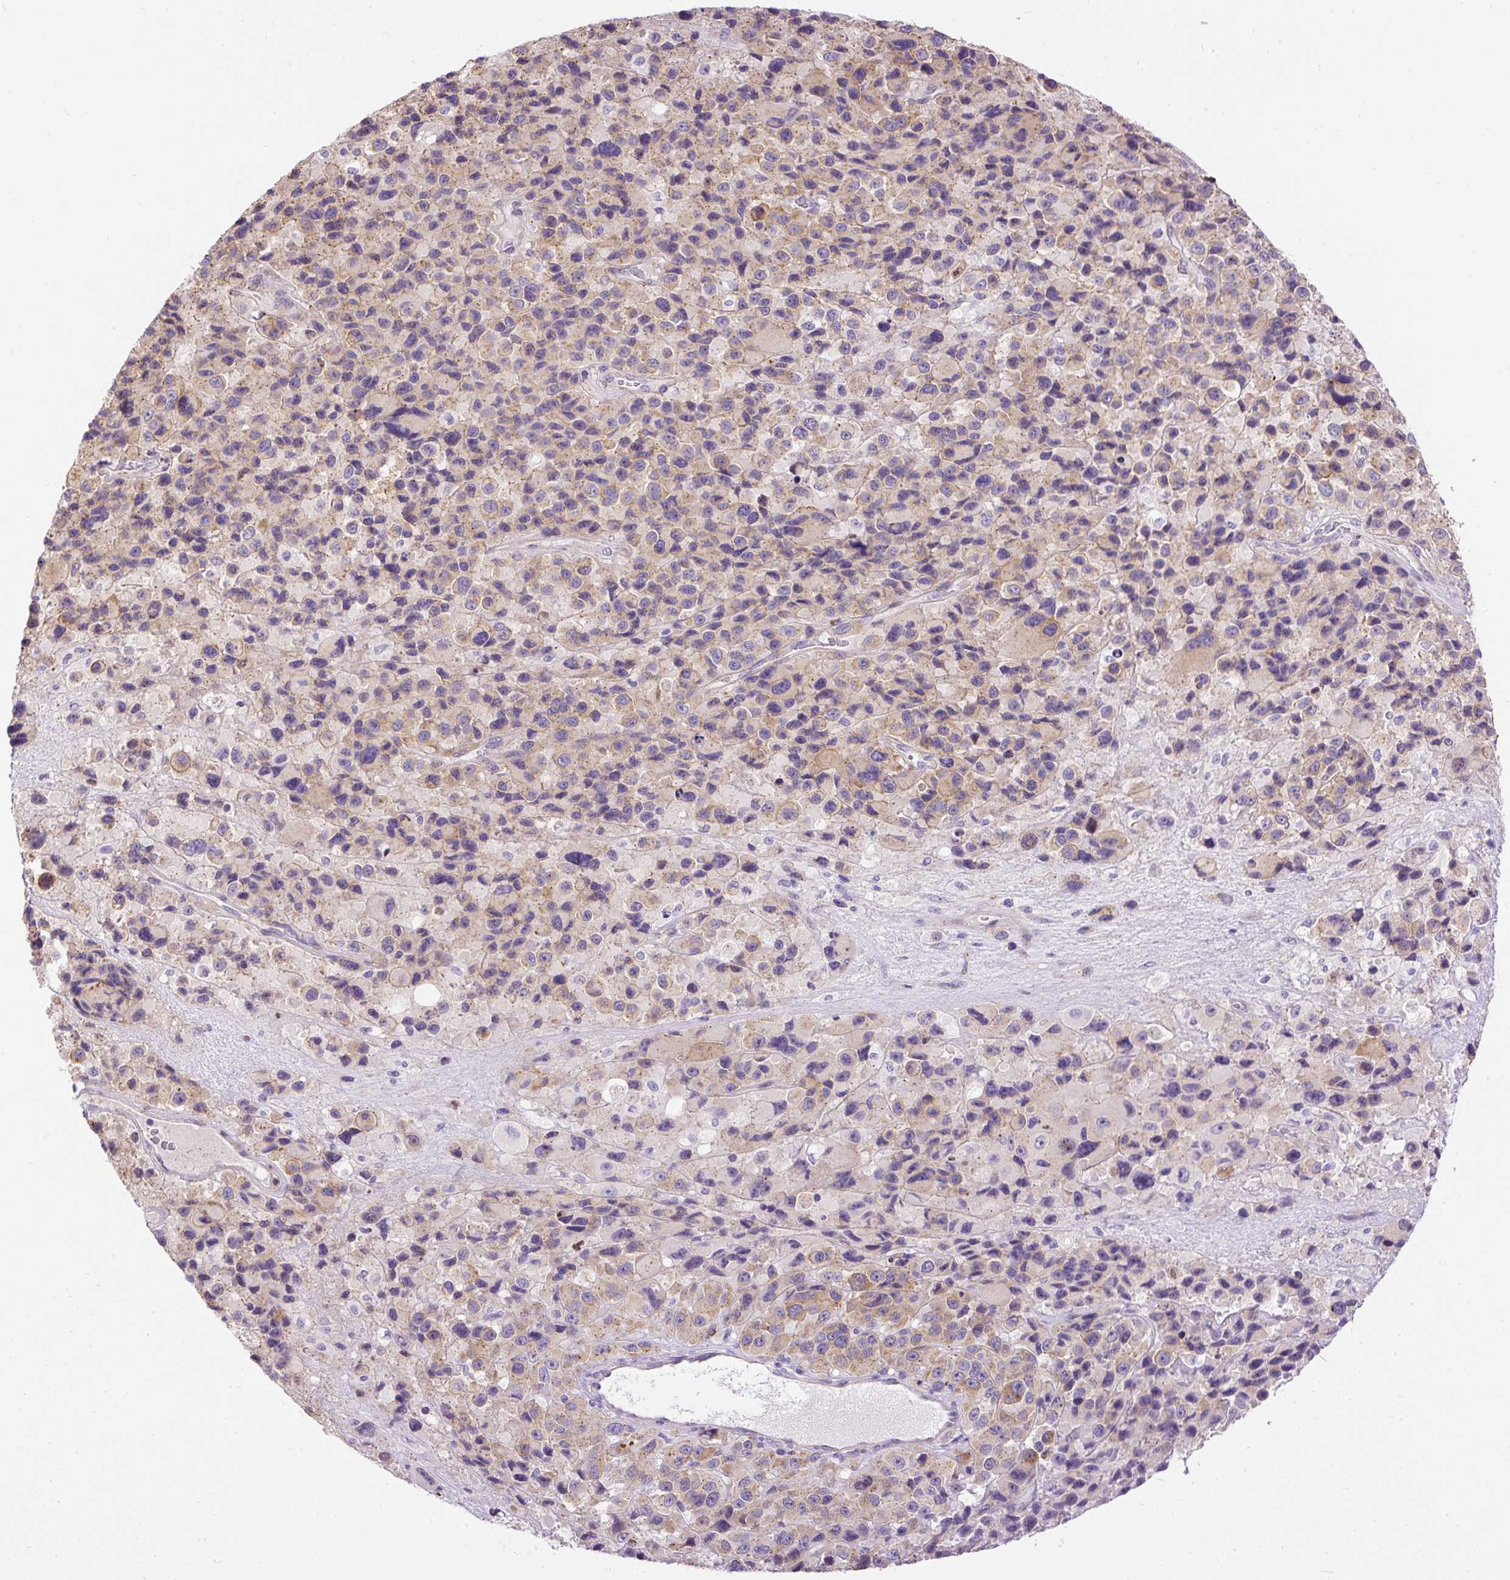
{"staining": {"intensity": "moderate", "quantity": "25%-75%", "location": "cytoplasmic/membranous"}, "tissue": "melanoma", "cell_type": "Tumor cells", "image_type": "cancer", "snomed": [{"axis": "morphology", "description": "Malignant melanoma, Metastatic site"}, {"axis": "topography", "description": "Lymph node"}], "caption": "Immunohistochemical staining of human malignant melanoma (metastatic site) demonstrates medium levels of moderate cytoplasmic/membranous expression in about 25%-75% of tumor cells.", "gene": "CFAP47", "patient": {"sex": "female", "age": 65}}